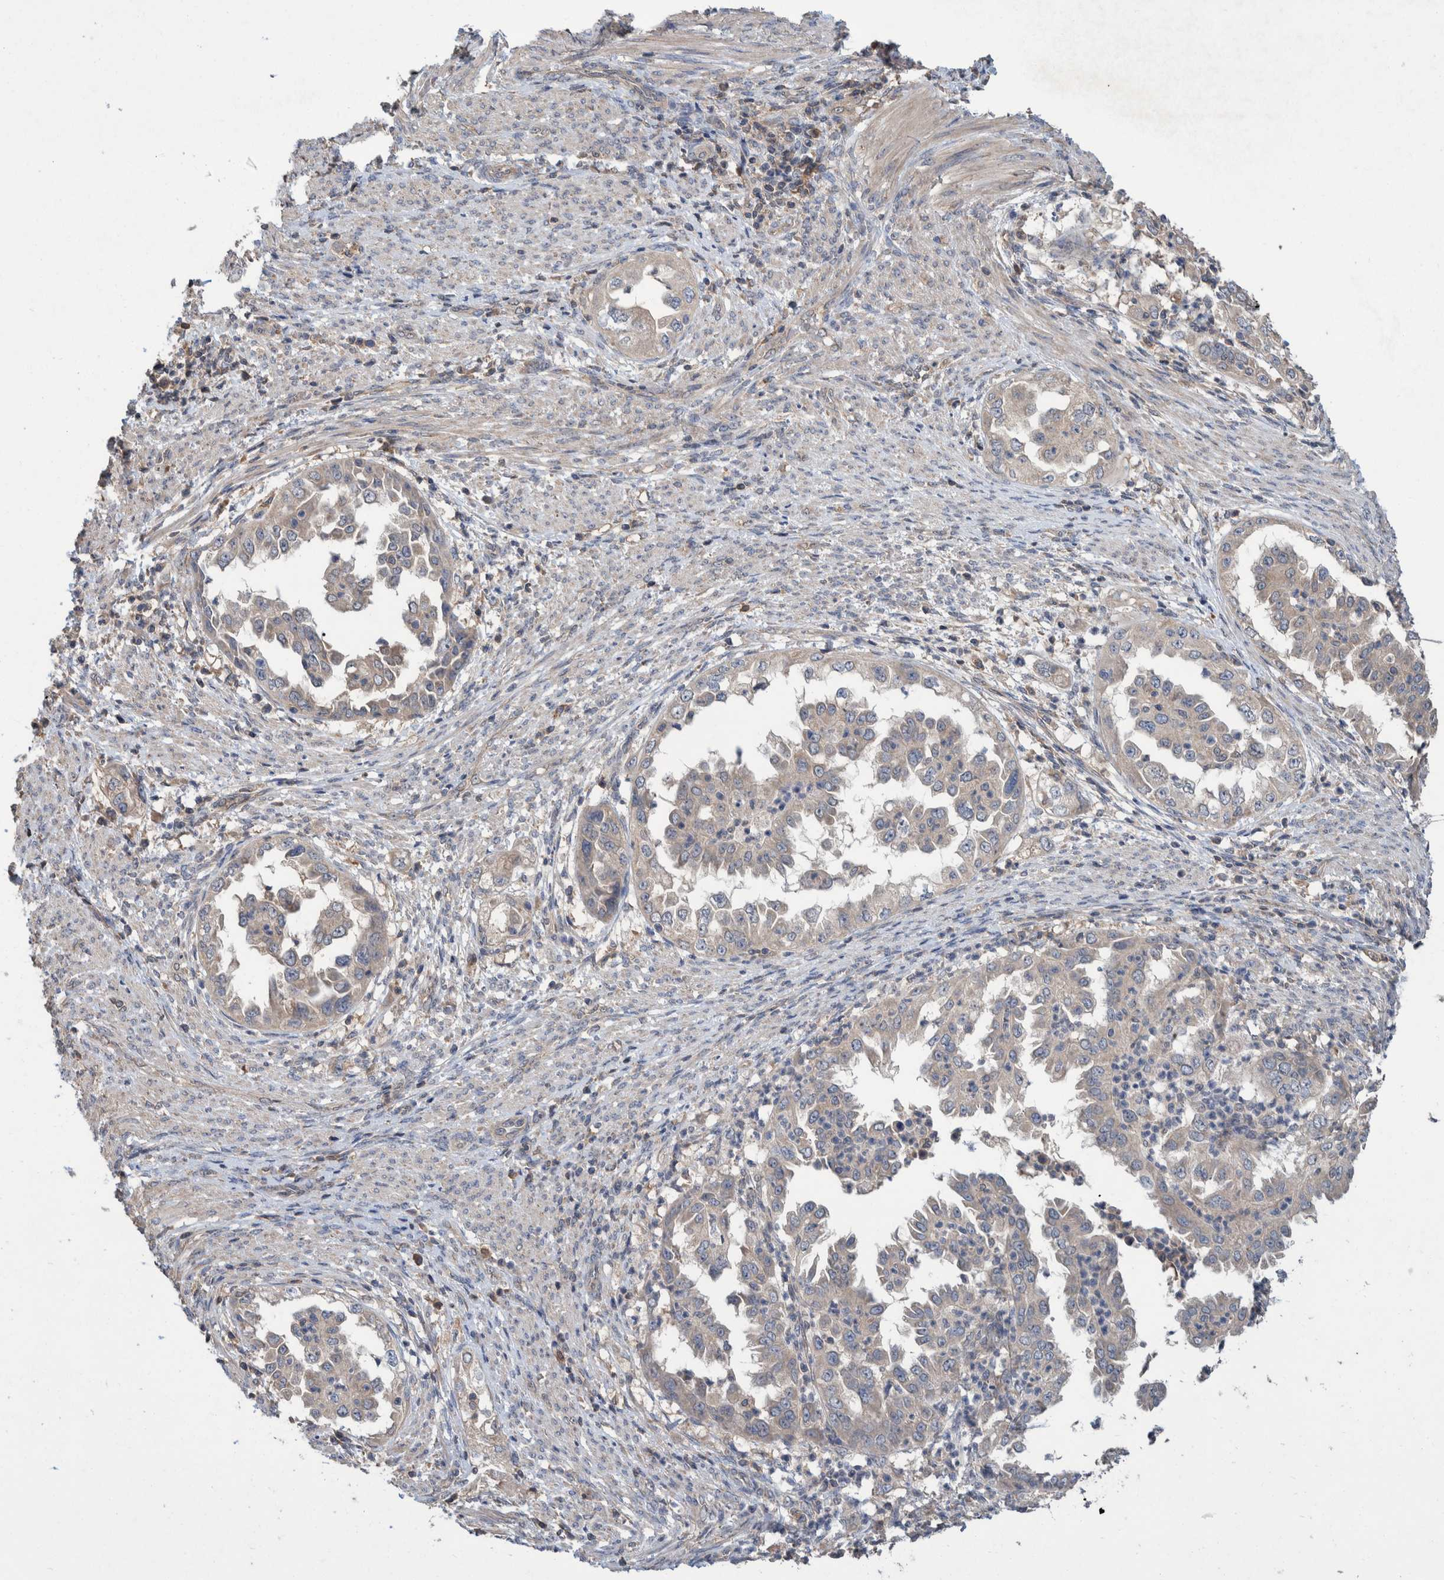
{"staining": {"intensity": "weak", "quantity": "<25%", "location": "cytoplasmic/membranous"}, "tissue": "endometrial cancer", "cell_type": "Tumor cells", "image_type": "cancer", "snomed": [{"axis": "morphology", "description": "Adenocarcinoma, NOS"}, {"axis": "topography", "description": "Endometrium"}], "caption": "DAB (3,3'-diaminobenzidine) immunohistochemical staining of adenocarcinoma (endometrial) exhibits no significant positivity in tumor cells.", "gene": "PLPBP", "patient": {"sex": "female", "age": 85}}